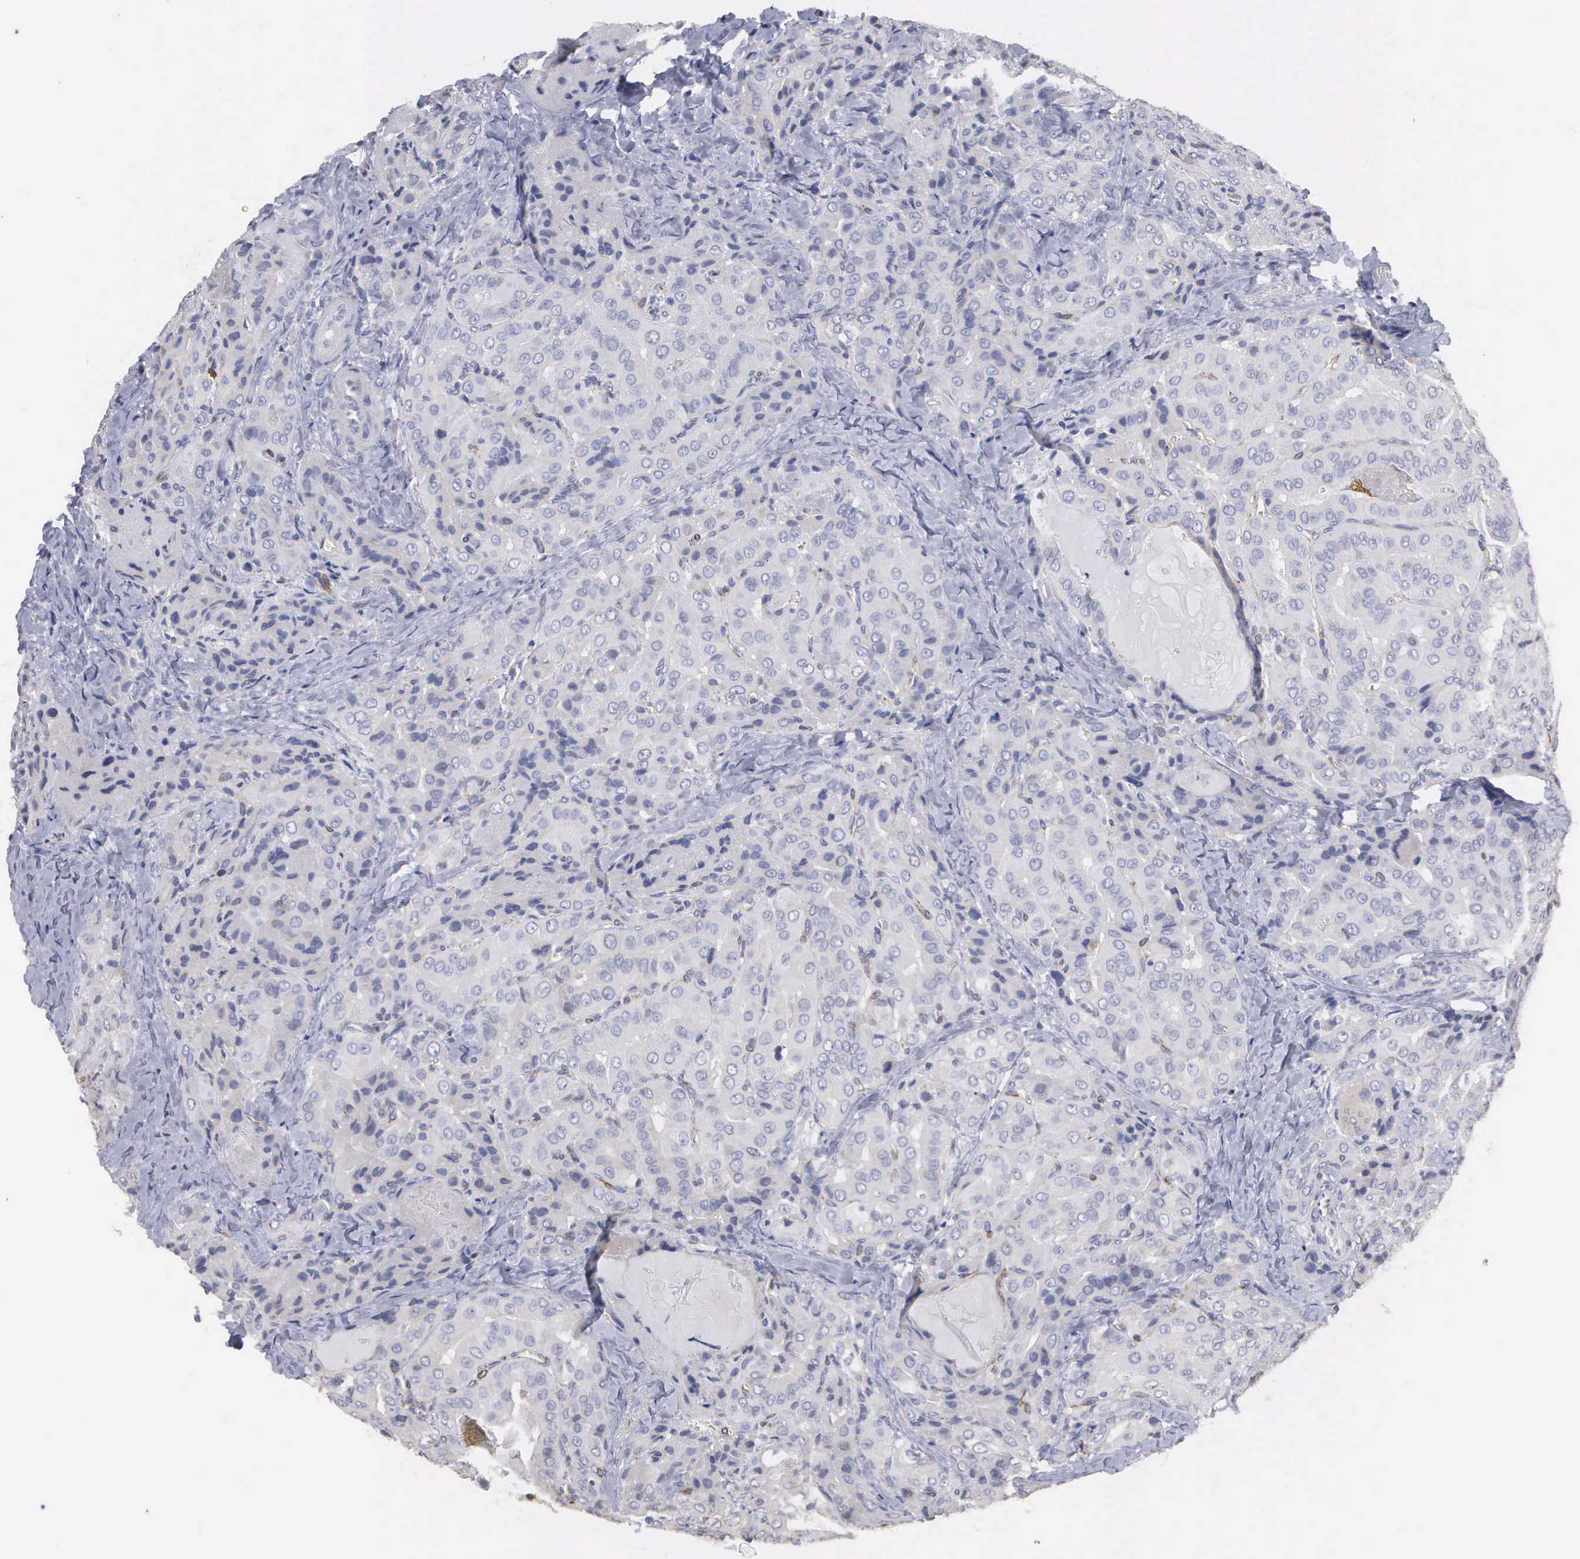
{"staining": {"intensity": "negative", "quantity": "none", "location": "none"}, "tissue": "thyroid cancer", "cell_type": "Tumor cells", "image_type": "cancer", "snomed": [{"axis": "morphology", "description": "Papillary adenocarcinoma, NOS"}, {"axis": "topography", "description": "Thyroid gland"}], "caption": "Thyroid papillary adenocarcinoma was stained to show a protein in brown. There is no significant staining in tumor cells. (Stains: DAB IHC with hematoxylin counter stain, Microscopy: brightfield microscopy at high magnification).", "gene": "LIN52", "patient": {"sex": "female", "age": 71}}